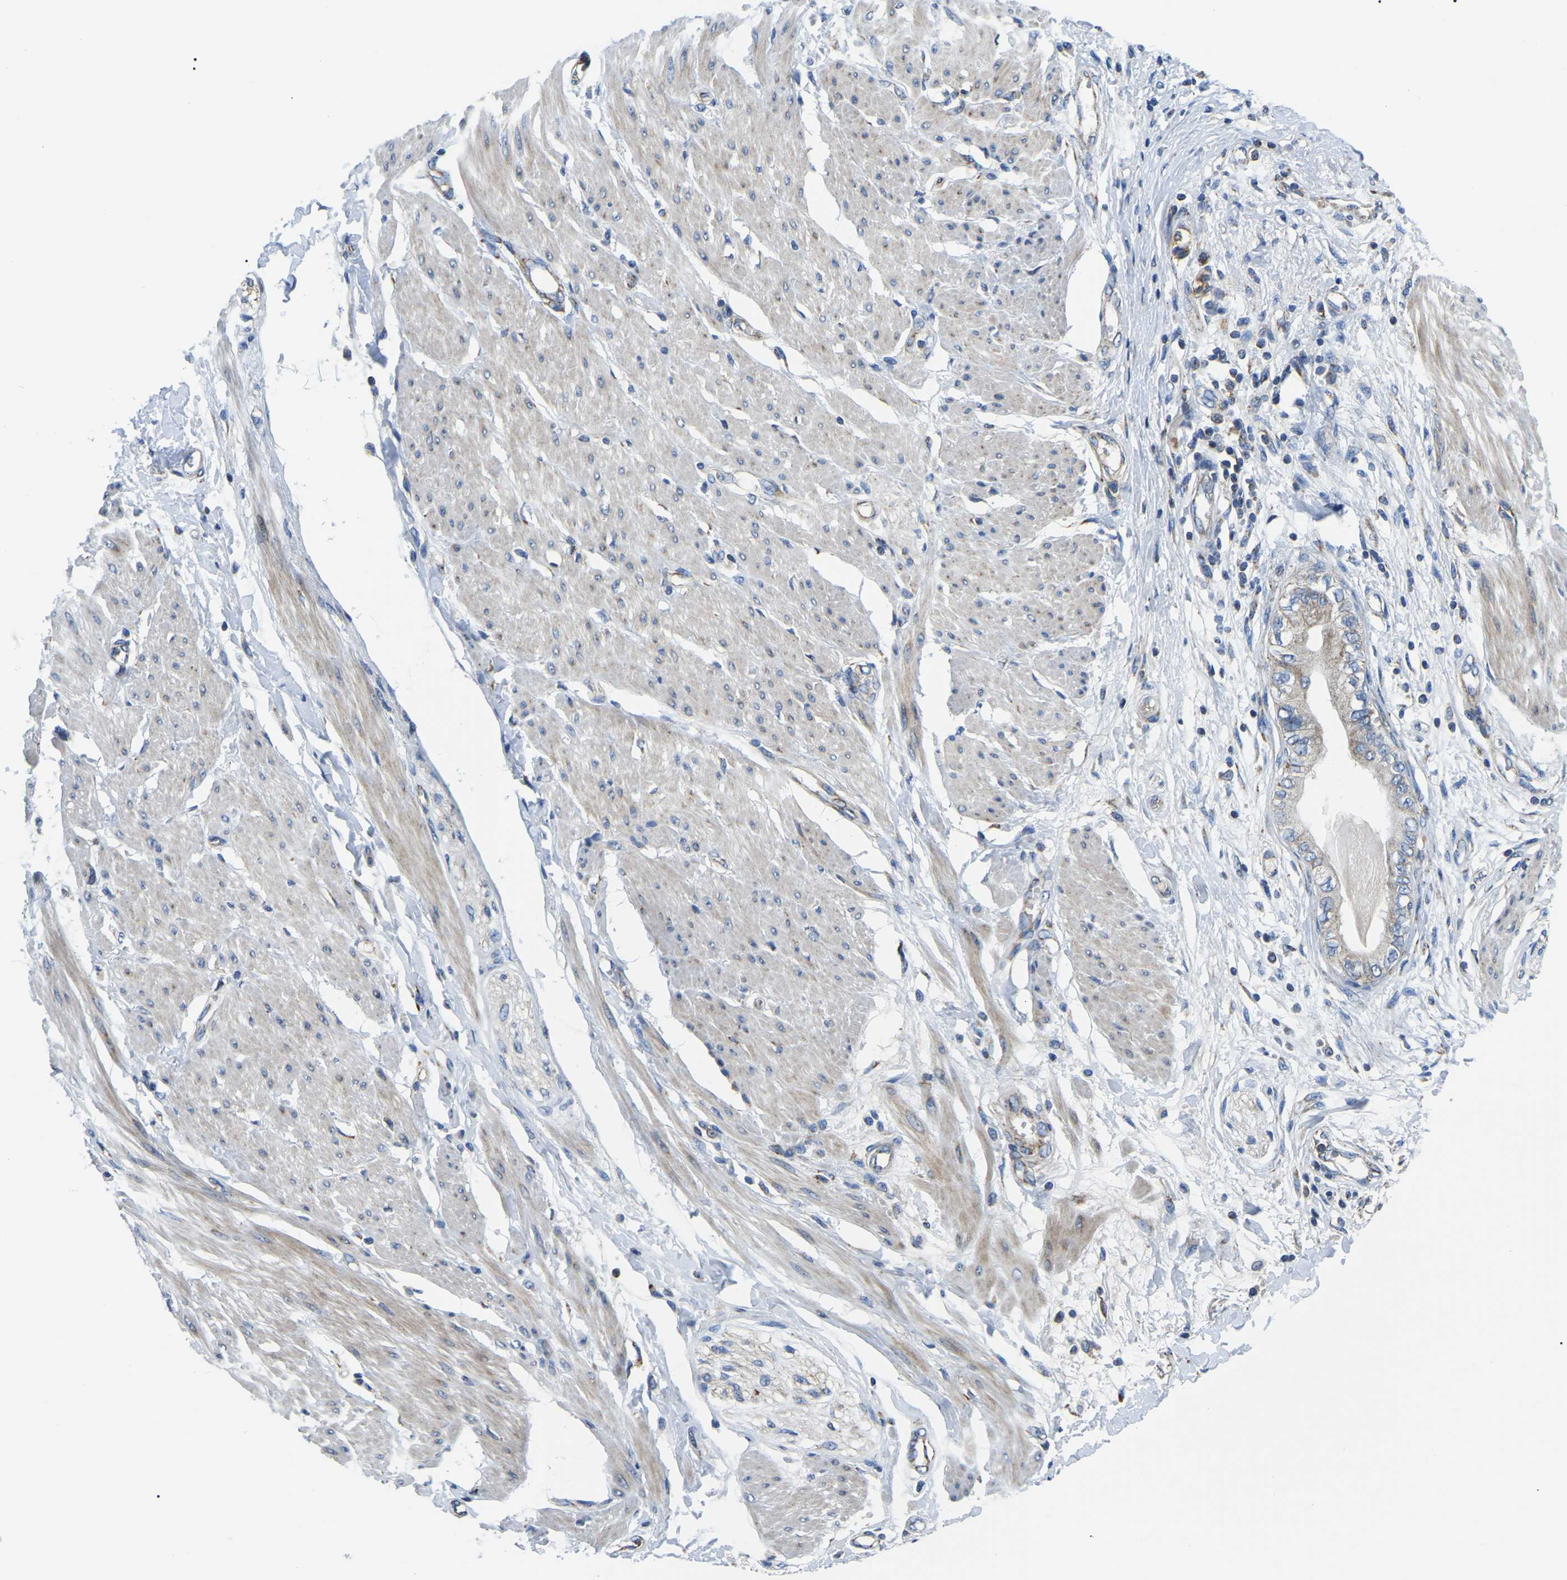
{"staining": {"intensity": "weak", "quantity": "<25%", "location": "cytoplasmic/membranous"}, "tissue": "pancreatic cancer", "cell_type": "Tumor cells", "image_type": "cancer", "snomed": [{"axis": "morphology", "description": "Normal tissue, NOS"}, {"axis": "morphology", "description": "Adenocarcinoma, NOS"}, {"axis": "topography", "description": "Pancreas"}, {"axis": "topography", "description": "Duodenum"}], "caption": "This is a micrograph of IHC staining of adenocarcinoma (pancreatic), which shows no staining in tumor cells. (Immunohistochemistry (ihc), brightfield microscopy, high magnification).", "gene": "PPM1E", "patient": {"sex": "female", "age": 60}}